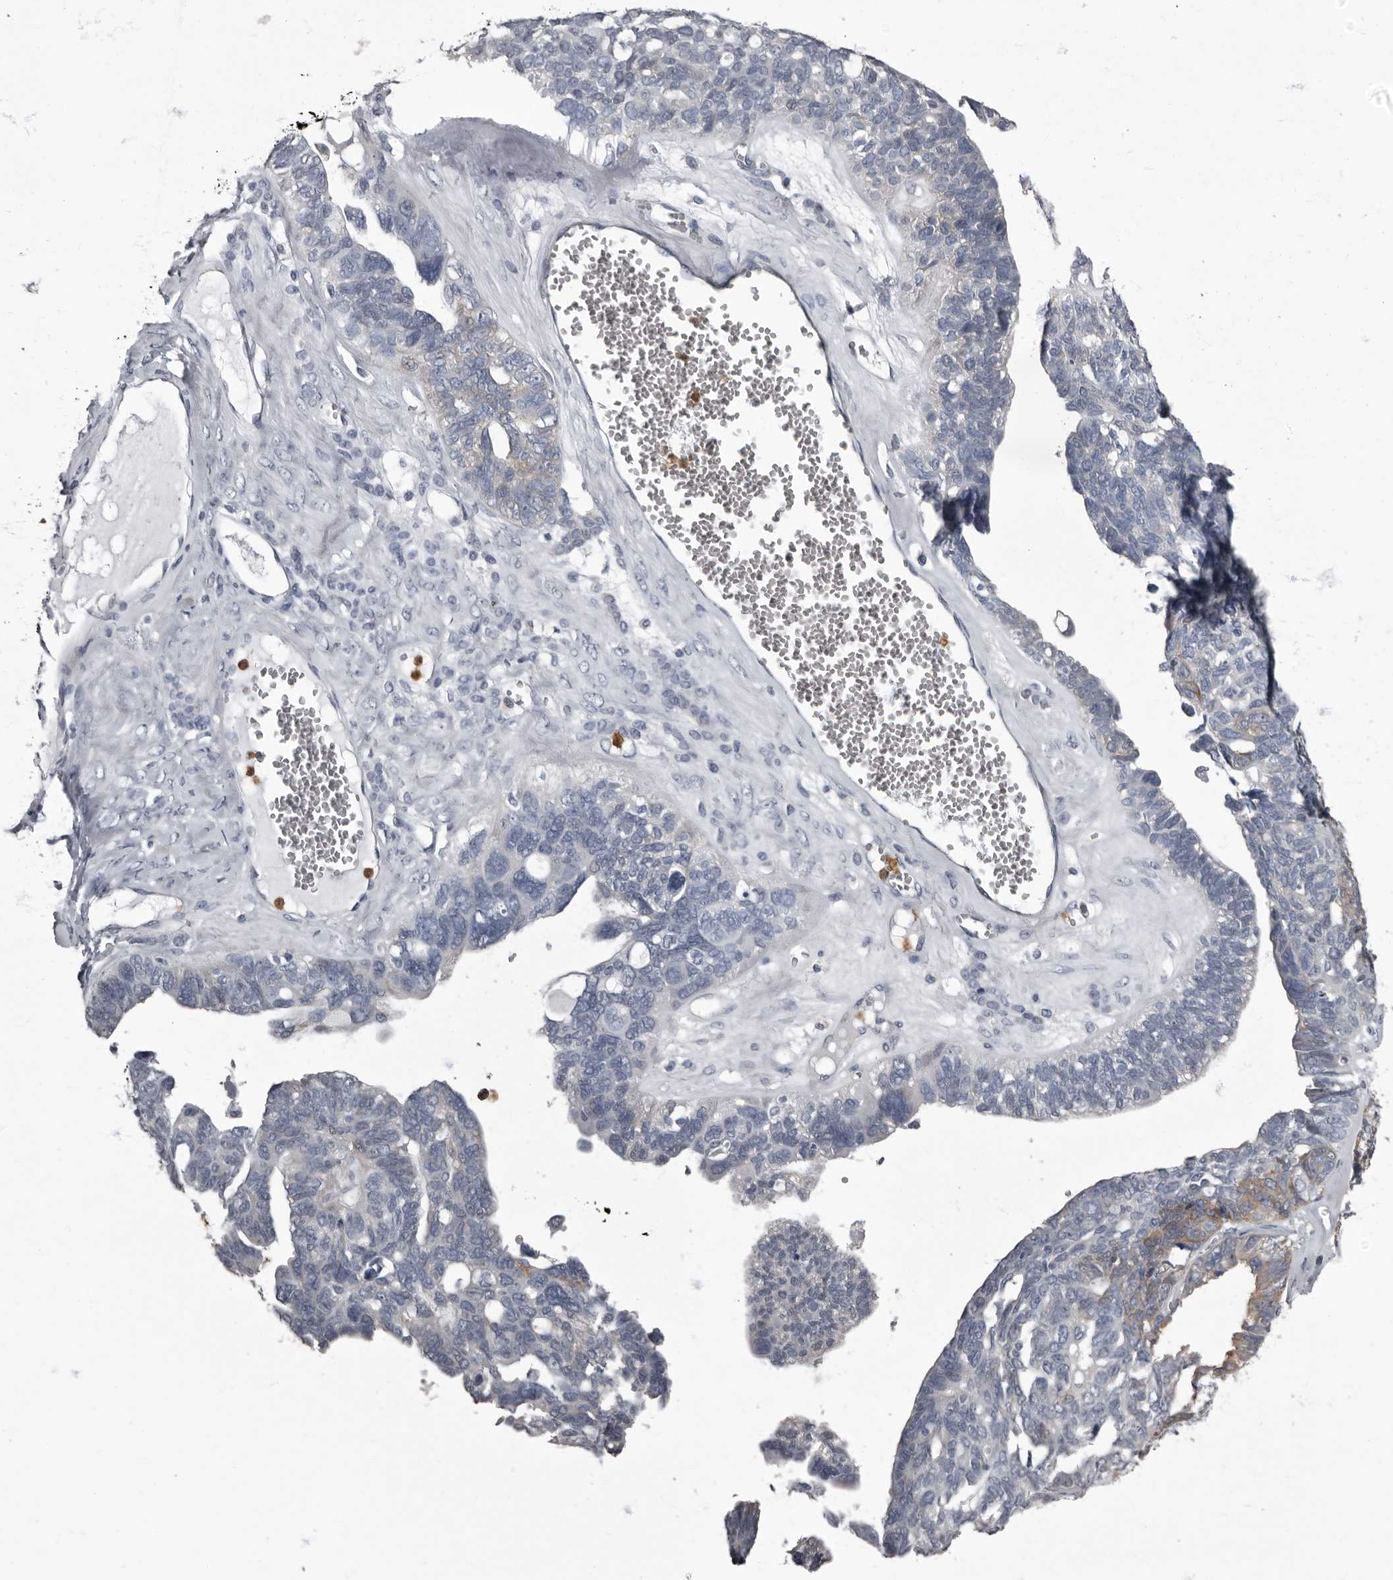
{"staining": {"intensity": "negative", "quantity": "none", "location": "none"}, "tissue": "ovarian cancer", "cell_type": "Tumor cells", "image_type": "cancer", "snomed": [{"axis": "morphology", "description": "Cystadenocarcinoma, serous, NOS"}, {"axis": "topography", "description": "Ovary"}], "caption": "An immunohistochemistry photomicrograph of ovarian cancer is shown. There is no staining in tumor cells of ovarian cancer.", "gene": "TPD52L1", "patient": {"sex": "female", "age": 79}}